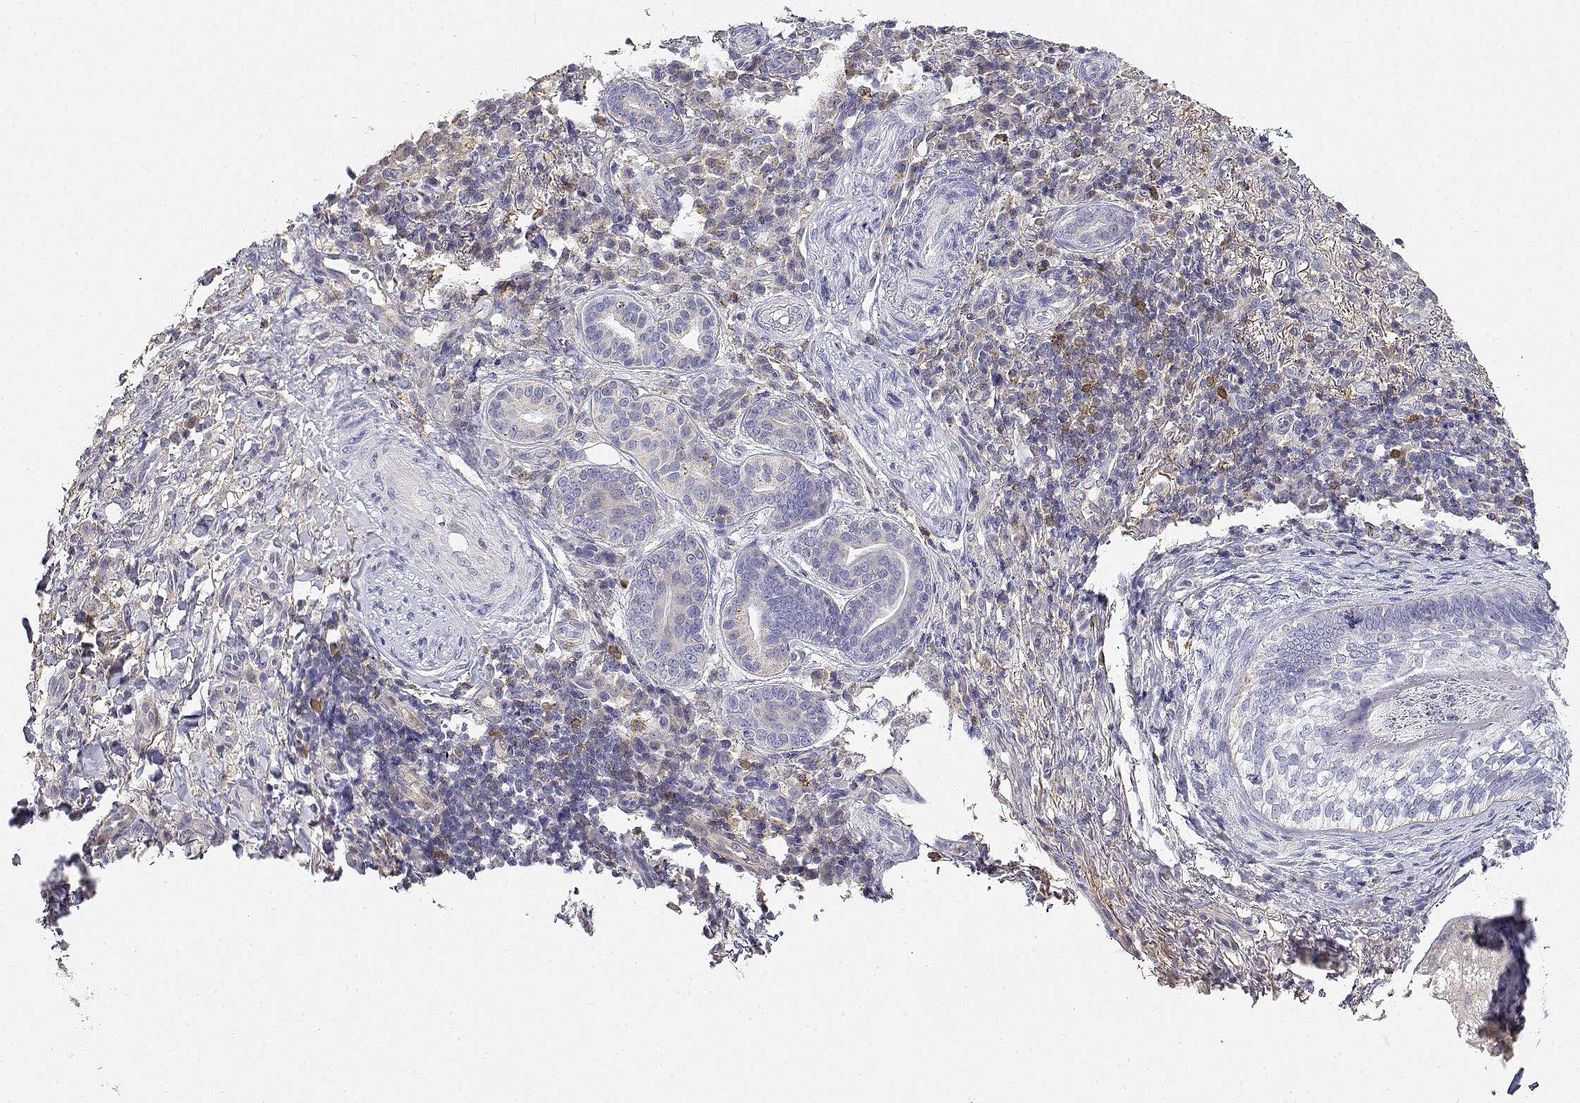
{"staining": {"intensity": "negative", "quantity": "none", "location": "none"}, "tissue": "skin cancer", "cell_type": "Tumor cells", "image_type": "cancer", "snomed": [{"axis": "morphology", "description": "Basal cell carcinoma"}, {"axis": "topography", "description": "Skin"}], "caption": "Skin cancer (basal cell carcinoma) was stained to show a protein in brown. There is no significant expression in tumor cells.", "gene": "ADA", "patient": {"sex": "female", "age": 69}}